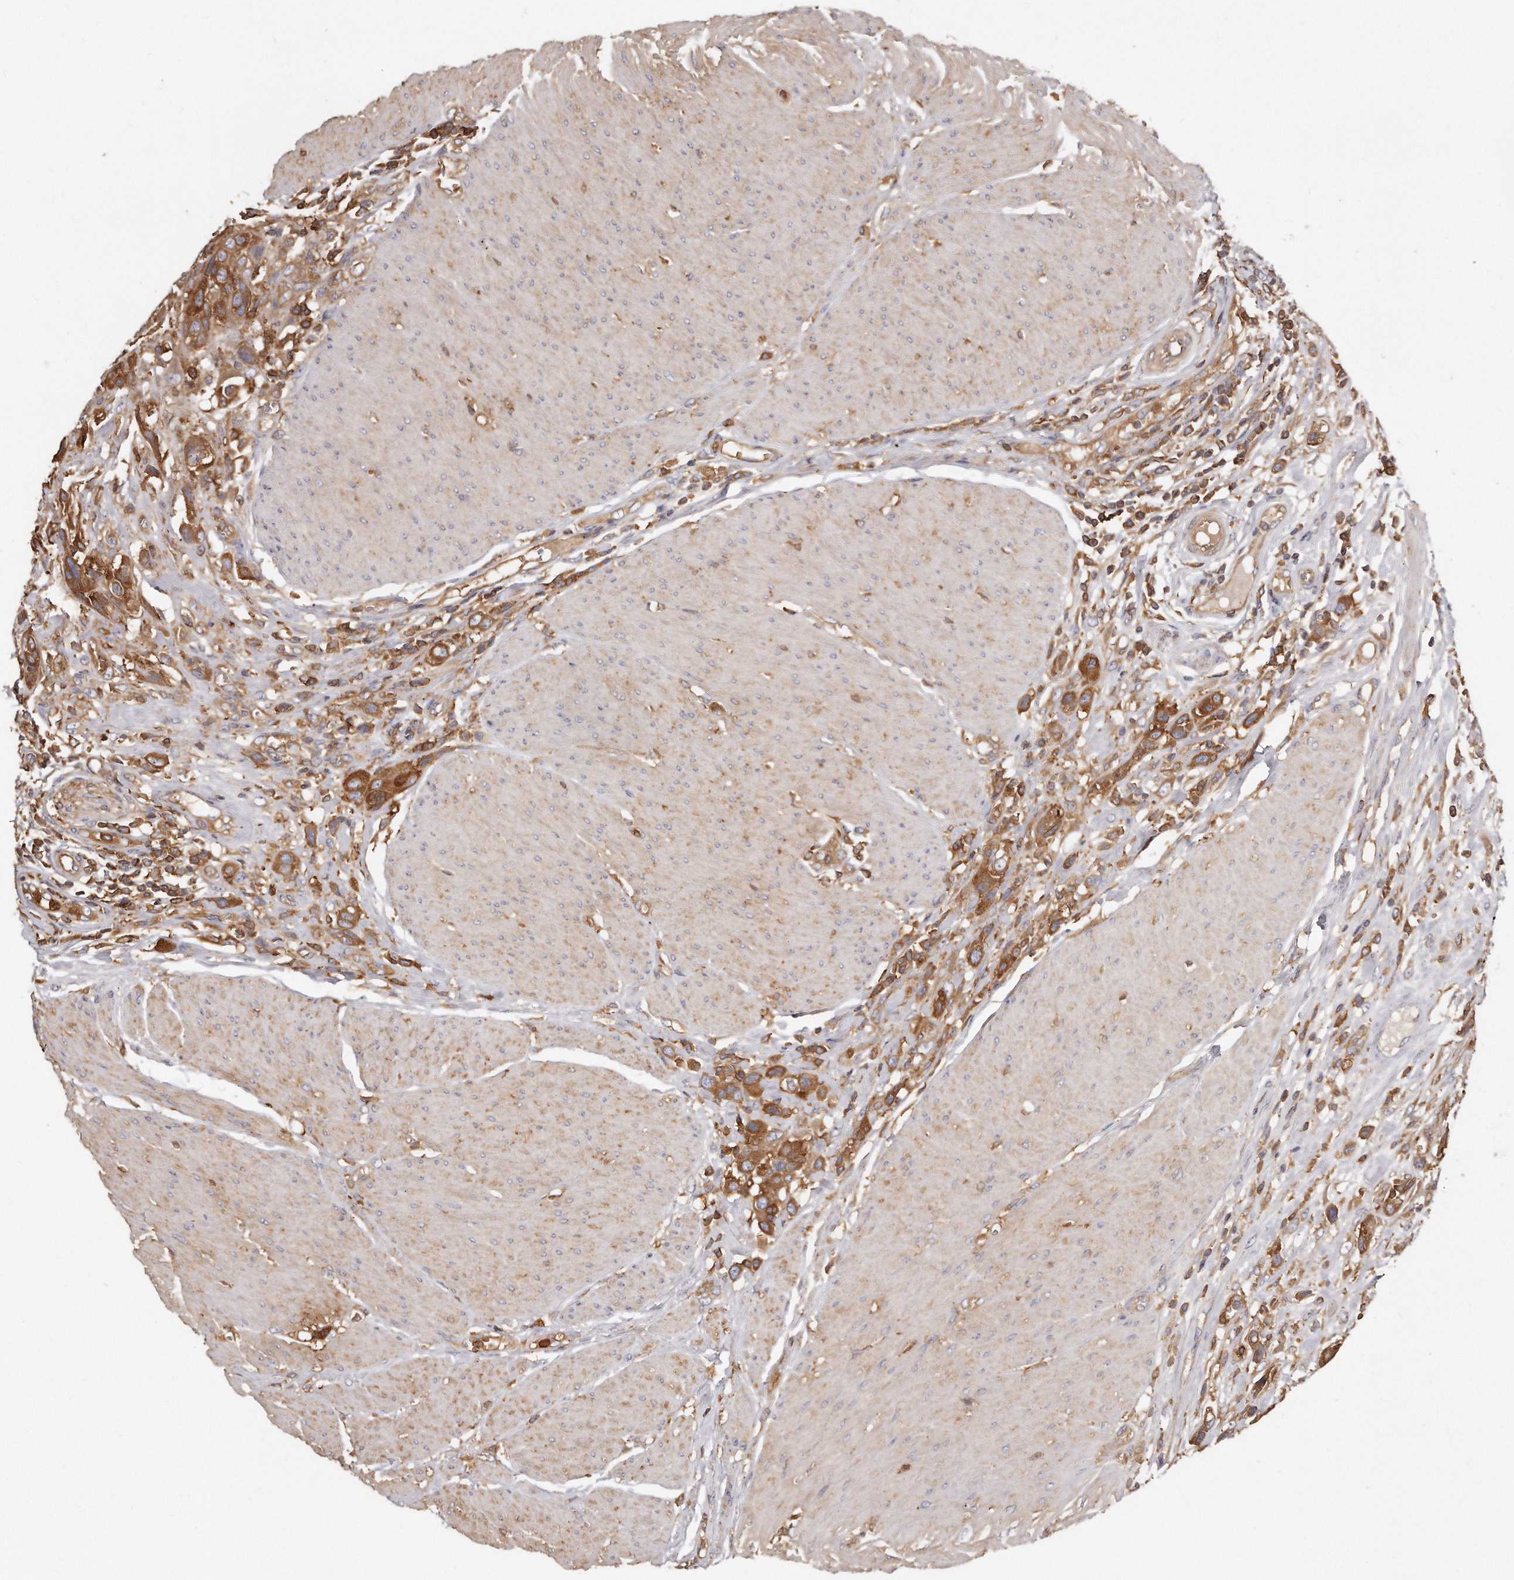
{"staining": {"intensity": "strong", "quantity": ">75%", "location": "cytoplasmic/membranous"}, "tissue": "urothelial cancer", "cell_type": "Tumor cells", "image_type": "cancer", "snomed": [{"axis": "morphology", "description": "Urothelial carcinoma, High grade"}, {"axis": "topography", "description": "Urinary bladder"}], "caption": "Approximately >75% of tumor cells in human urothelial carcinoma (high-grade) reveal strong cytoplasmic/membranous protein staining as visualized by brown immunohistochemical staining.", "gene": "CAP1", "patient": {"sex": "male", "age": 50}}